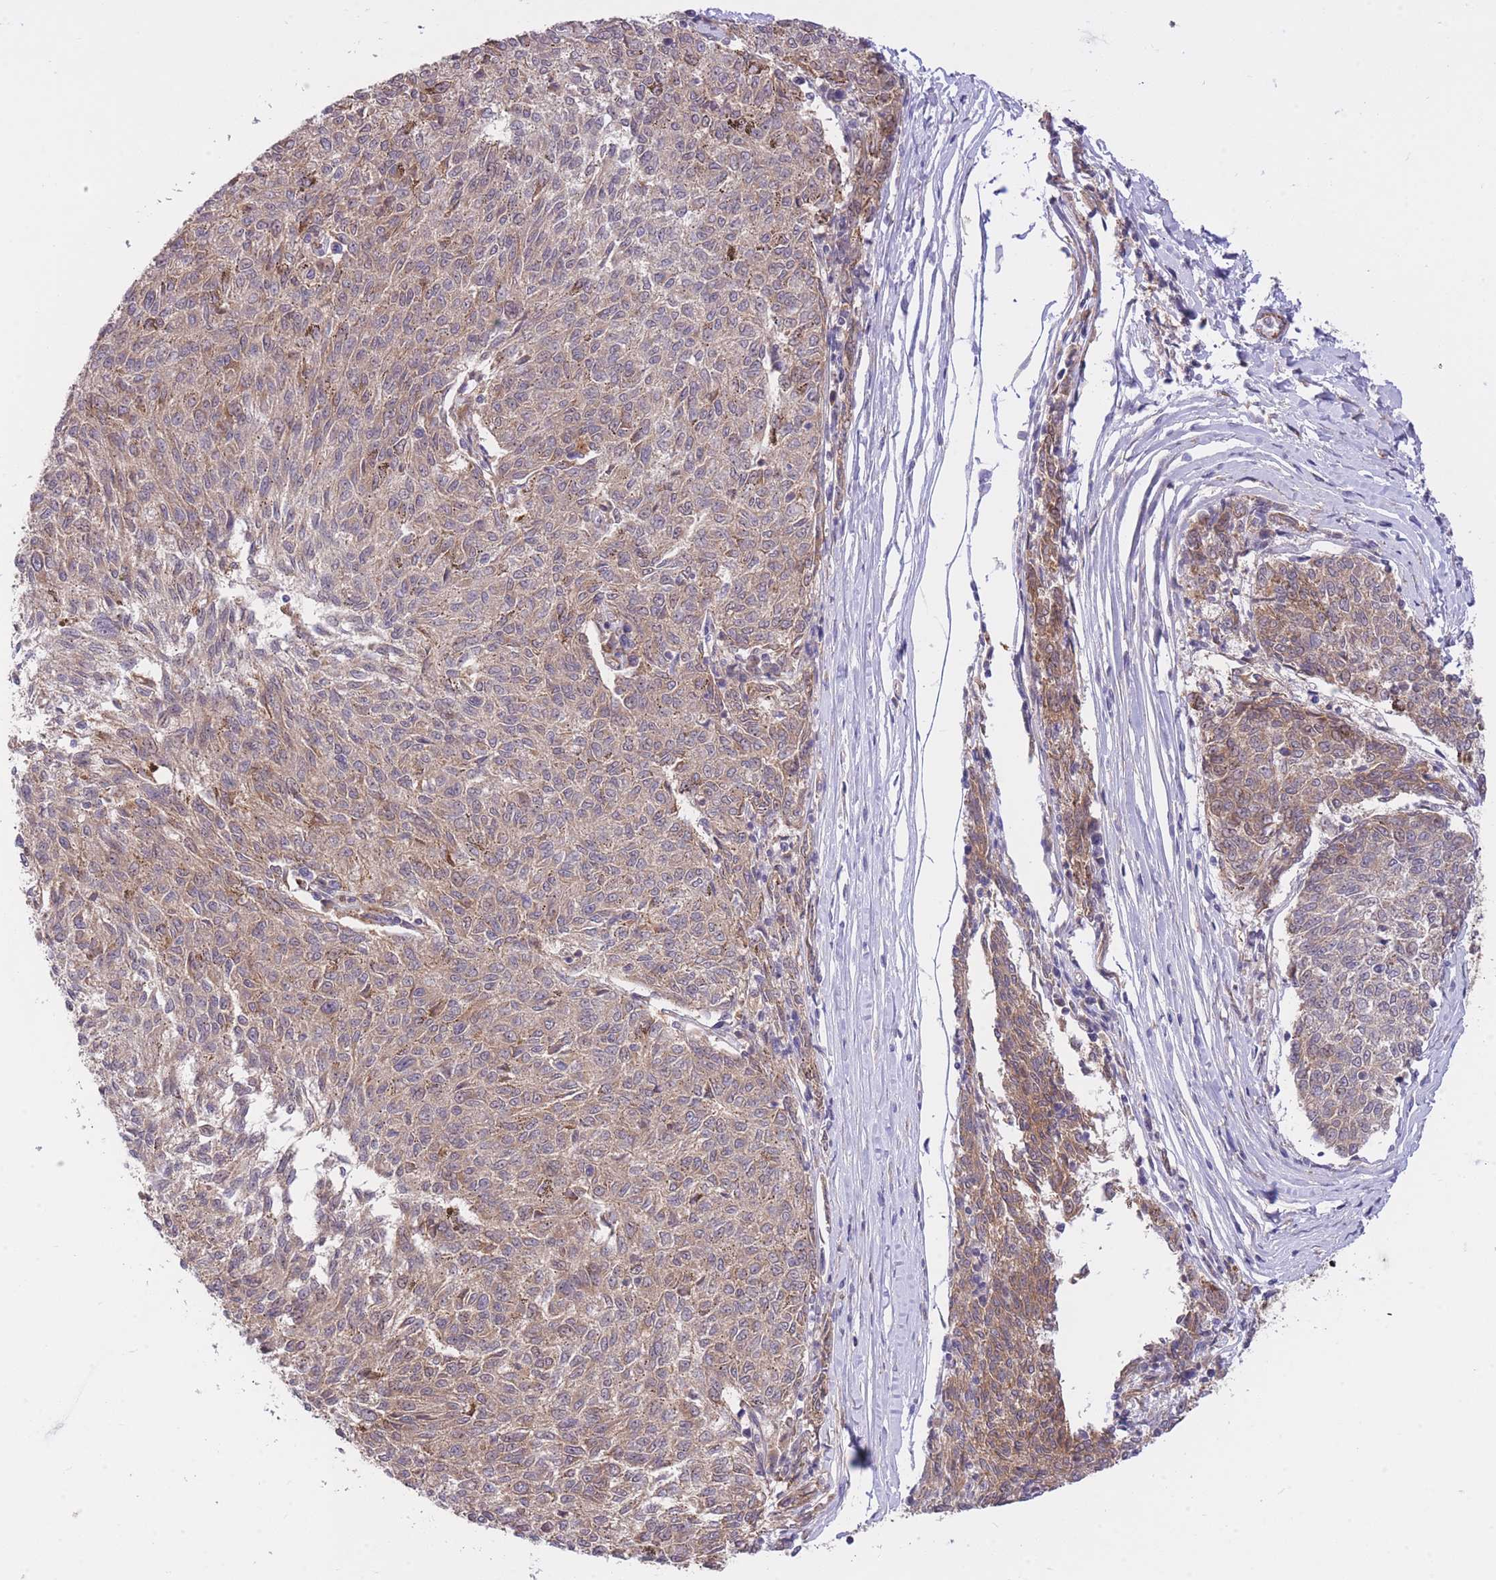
{"staining": {"intensity": "weak", "quantity": ">75%", "location": "cytoplasmic/membranous"}, "tissue": "melanoma", "cell_type": "Tumor cells", "image_type": "cancer", "snomed": [{"axis": "morphology", "description": "Malignant melanoma, NOS"}, {"axis": "topography", "description": "Skin"}], "caption": "Approximately >75% of tumor cells in melanoma demonstrate weak cytoplasmic/membranous protein positivity as visualized by brown immunohistochemical staining.", "gene": "EXOSC8", "patient": {"sex": "female", "age": 72}}